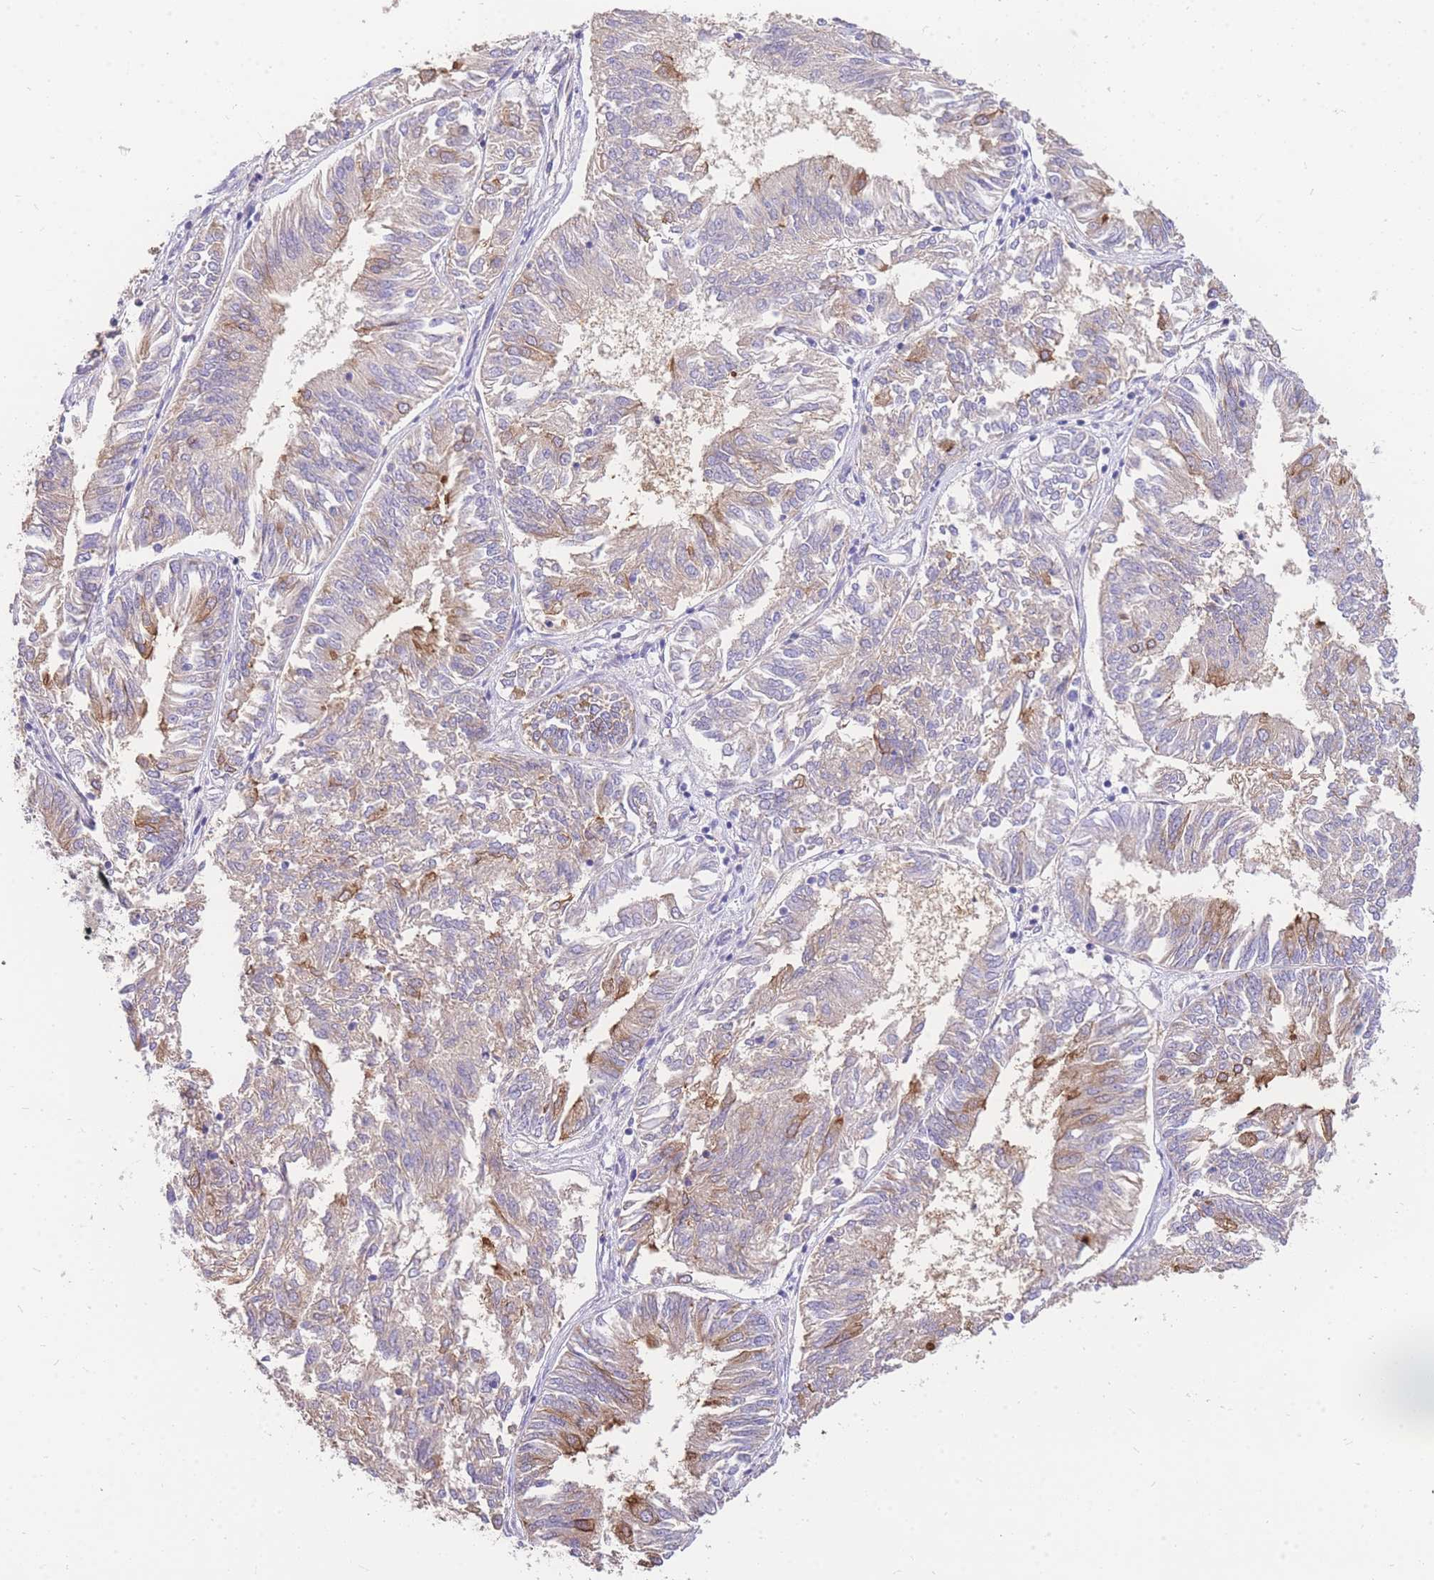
{"staining": {"intensity": "moderate", "quantity": "<25%", "location": "cytoplasmic/membranous"}, "tissue": "endometrial cancer", "cell_type": "Tumor cells", "image_type": "cancer", "snomed": [{"axis": "morphology", "description": "Adenocarcinoma, NOS"}, {"axis": "topography", "description": "Endometrium"}], "caption": "Brown immunohistochemical staining in endometrial adenocarcinoma reveals moderate cytoplasmic/membranous staining in approximately <25% of tumor cells.", "gene": "C2orf88", "patient": {"sex": "female", "age": 58}}